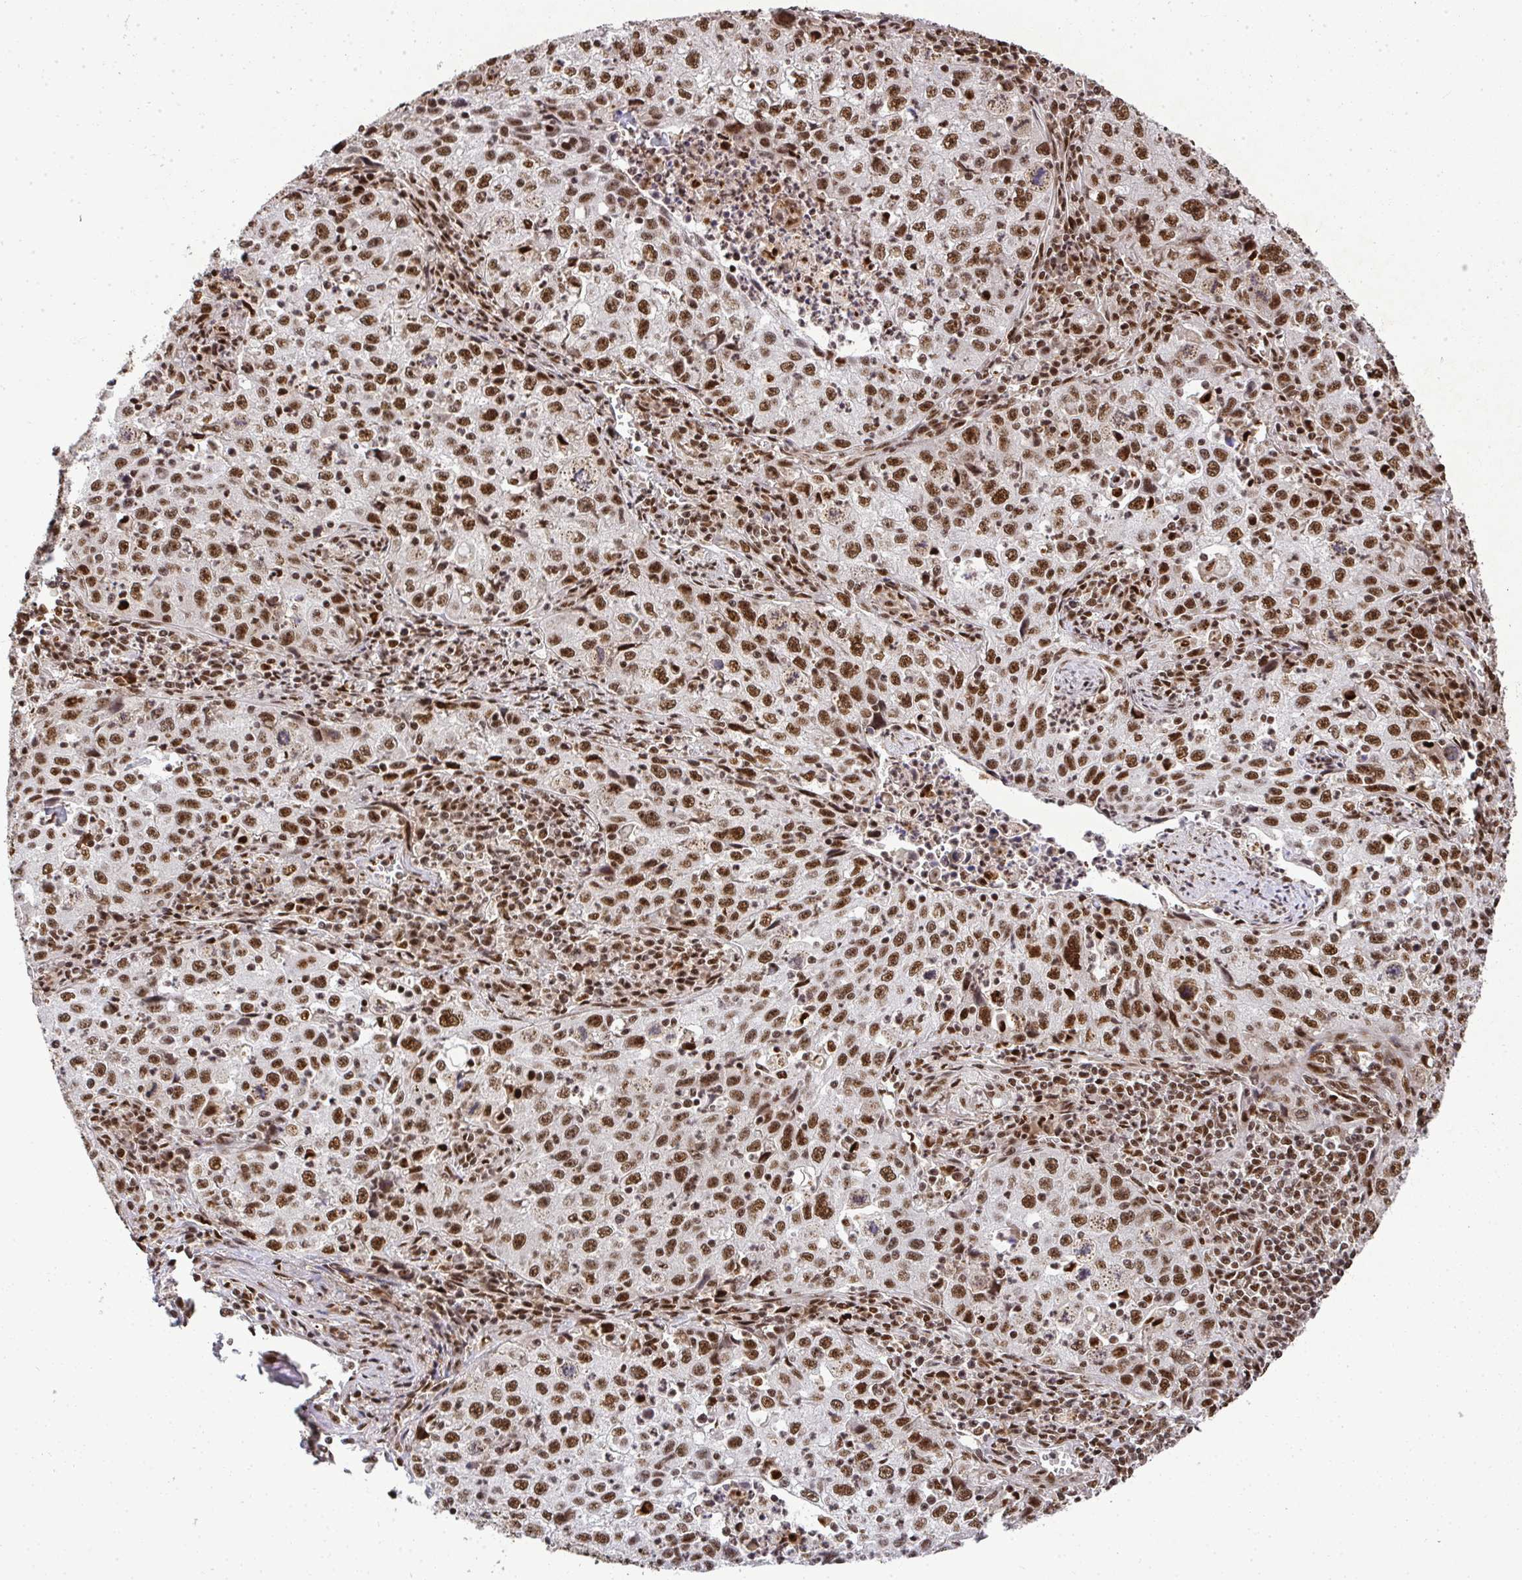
{"staining": {"intensity": "strong", "quantity": ">75%", "location": "nuclear"}, "tissue": "lung cancer", "cell_type": "Tumor cells", "image_type": "cancer", "snomed": [{"axis": "morphology", "description": "Squamous cell carcinoma, NOS"}, {"axis": "topography", "description": "Lung"}], "caption": "Lung cancer (squamous cell carcinoma) stained with a brown dye reveals strong nuclear positive staining in about >75% of tumor cells.", "gene": "U2AF1", "patient": {"sex": "male", "age": 71}}